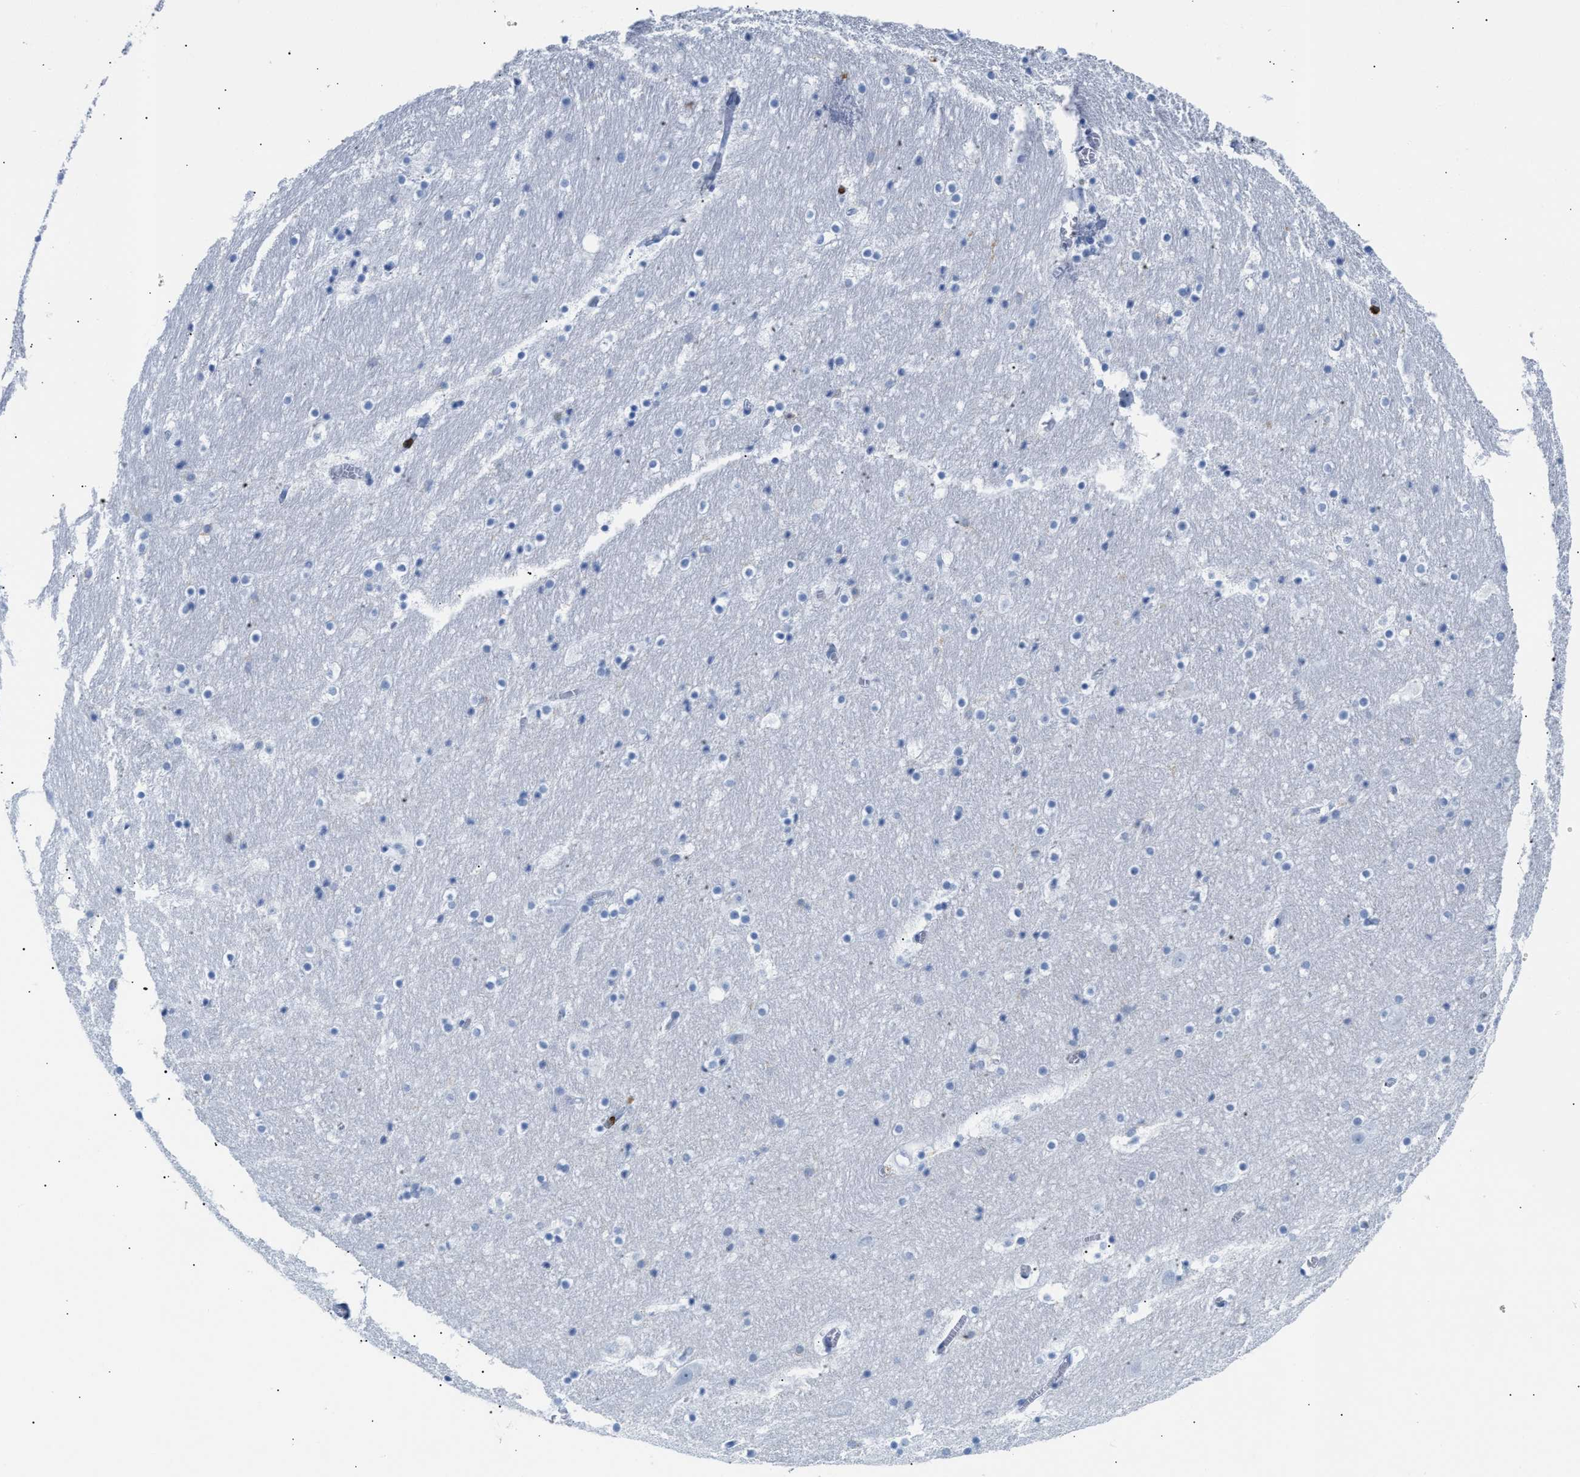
{"staining": {"intensity": "negative", "quantity": "none", "location": "none"}, "tissue": "hippocampus", "cell_type": "Glial cells", "image_type": "normal", "snomed": [{"axis": "morphology", "description": "Normal tissue, NOS"}, {"axis": "topography", "description": "Hippocampus"}], "caption": "A histopathology image of human hippocampus is negative for staining in glial cells. The staining was performed using DAB to visualize the protein expression in brown, while the nuclei were stained in blue with hematoxylin (Magnification: 20x).", "gene": "LCP1", "patient": {"sex": "male", "age": 45}}